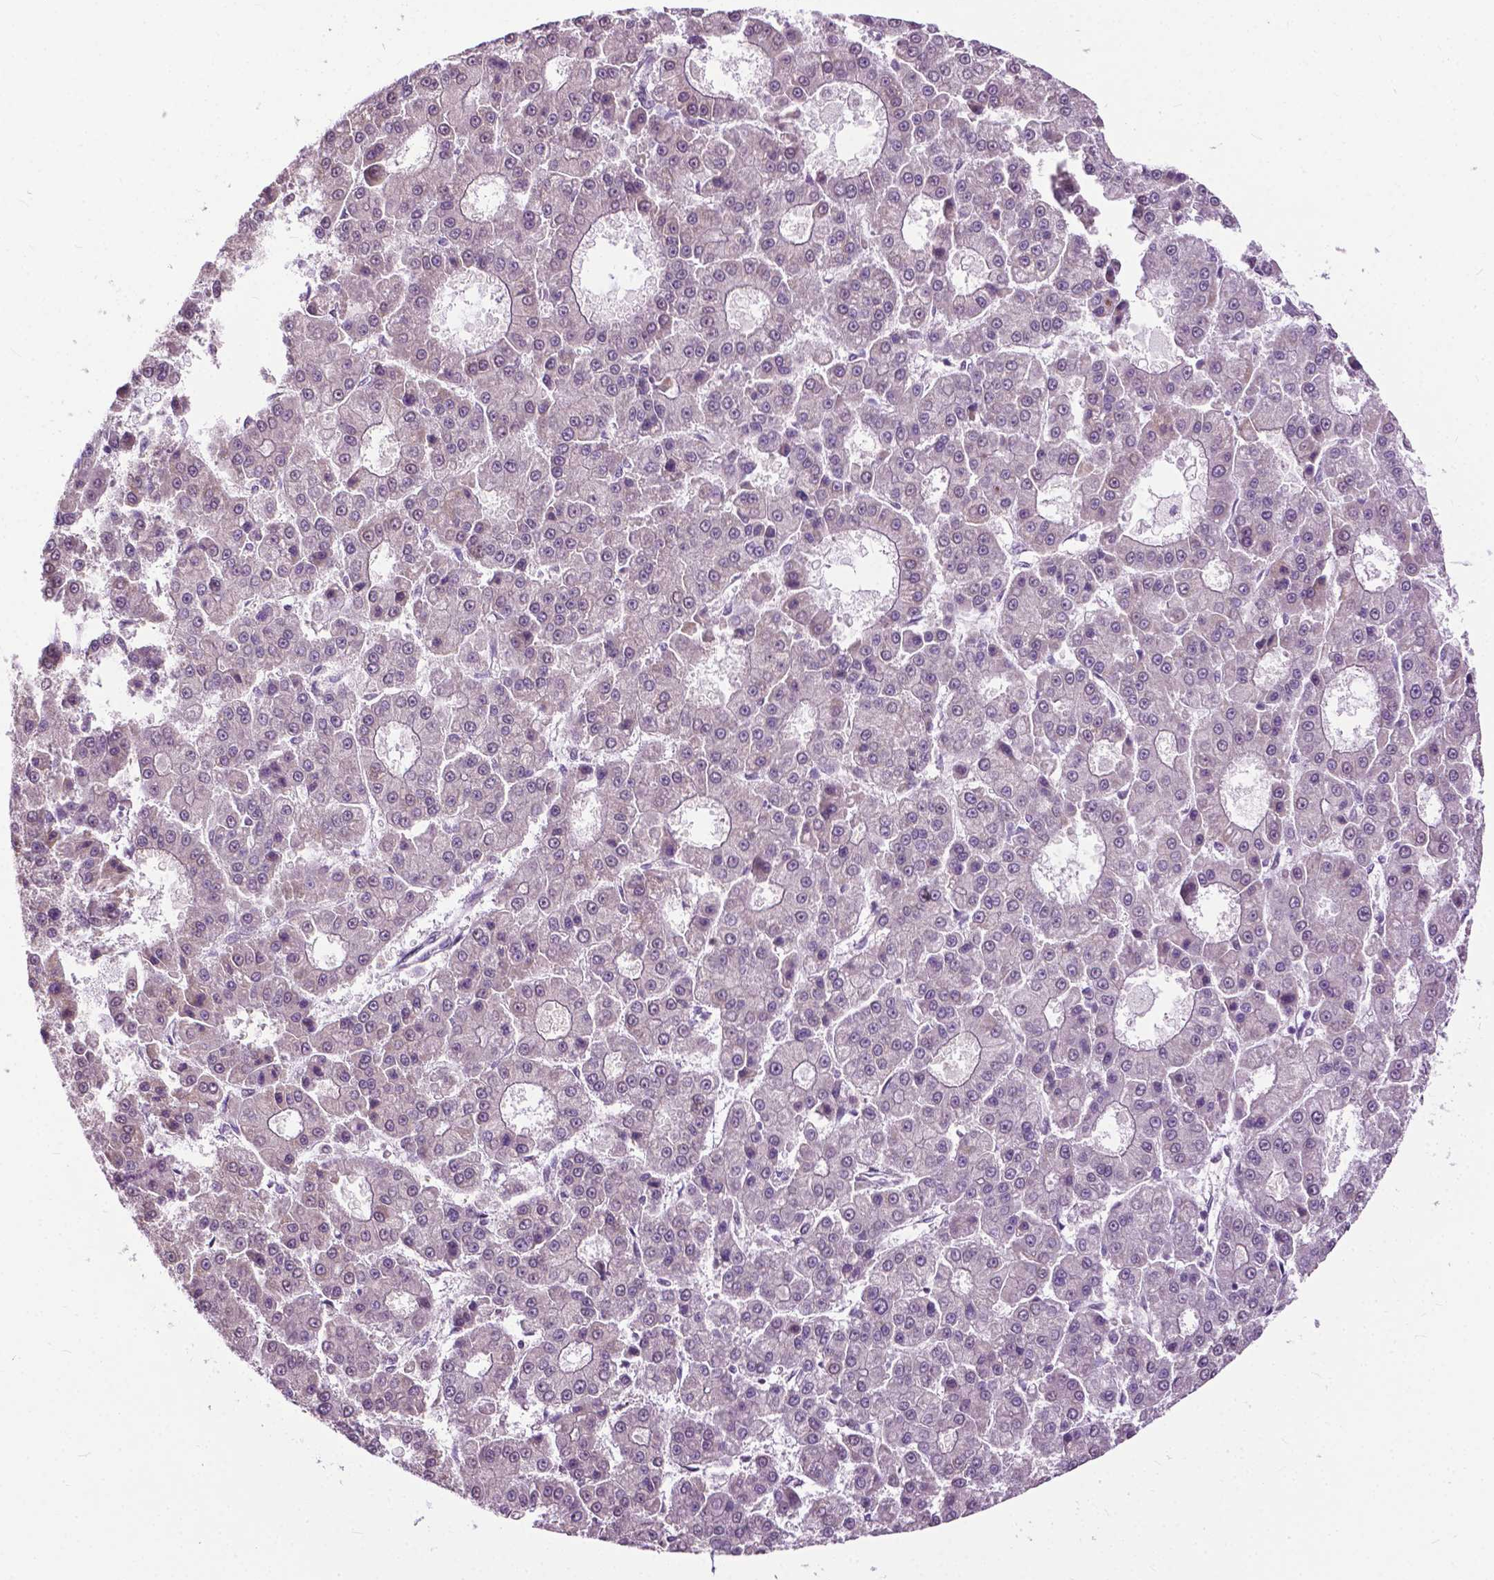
{"staining": {"intensity": "negative", "quantity": "none", "location": "none"}, "tissue": "liver cancer", "cell_type": "Tumor cells", "image_type": "cancer", "snomed": [{"axis": "morphology", "description": "Carcinoma, Hepatocellular, NOS"}, {"axis": "topography", "description": "Liver"}], "caption": "DAB immunohistochemical staining of liver cancer (hepatocellular carcinoma) shows no significant expression in tumor cells. Nuclei are stained in blue.", "gene": "TTC9B", "patient": {"sex": "male", "age": 70}}